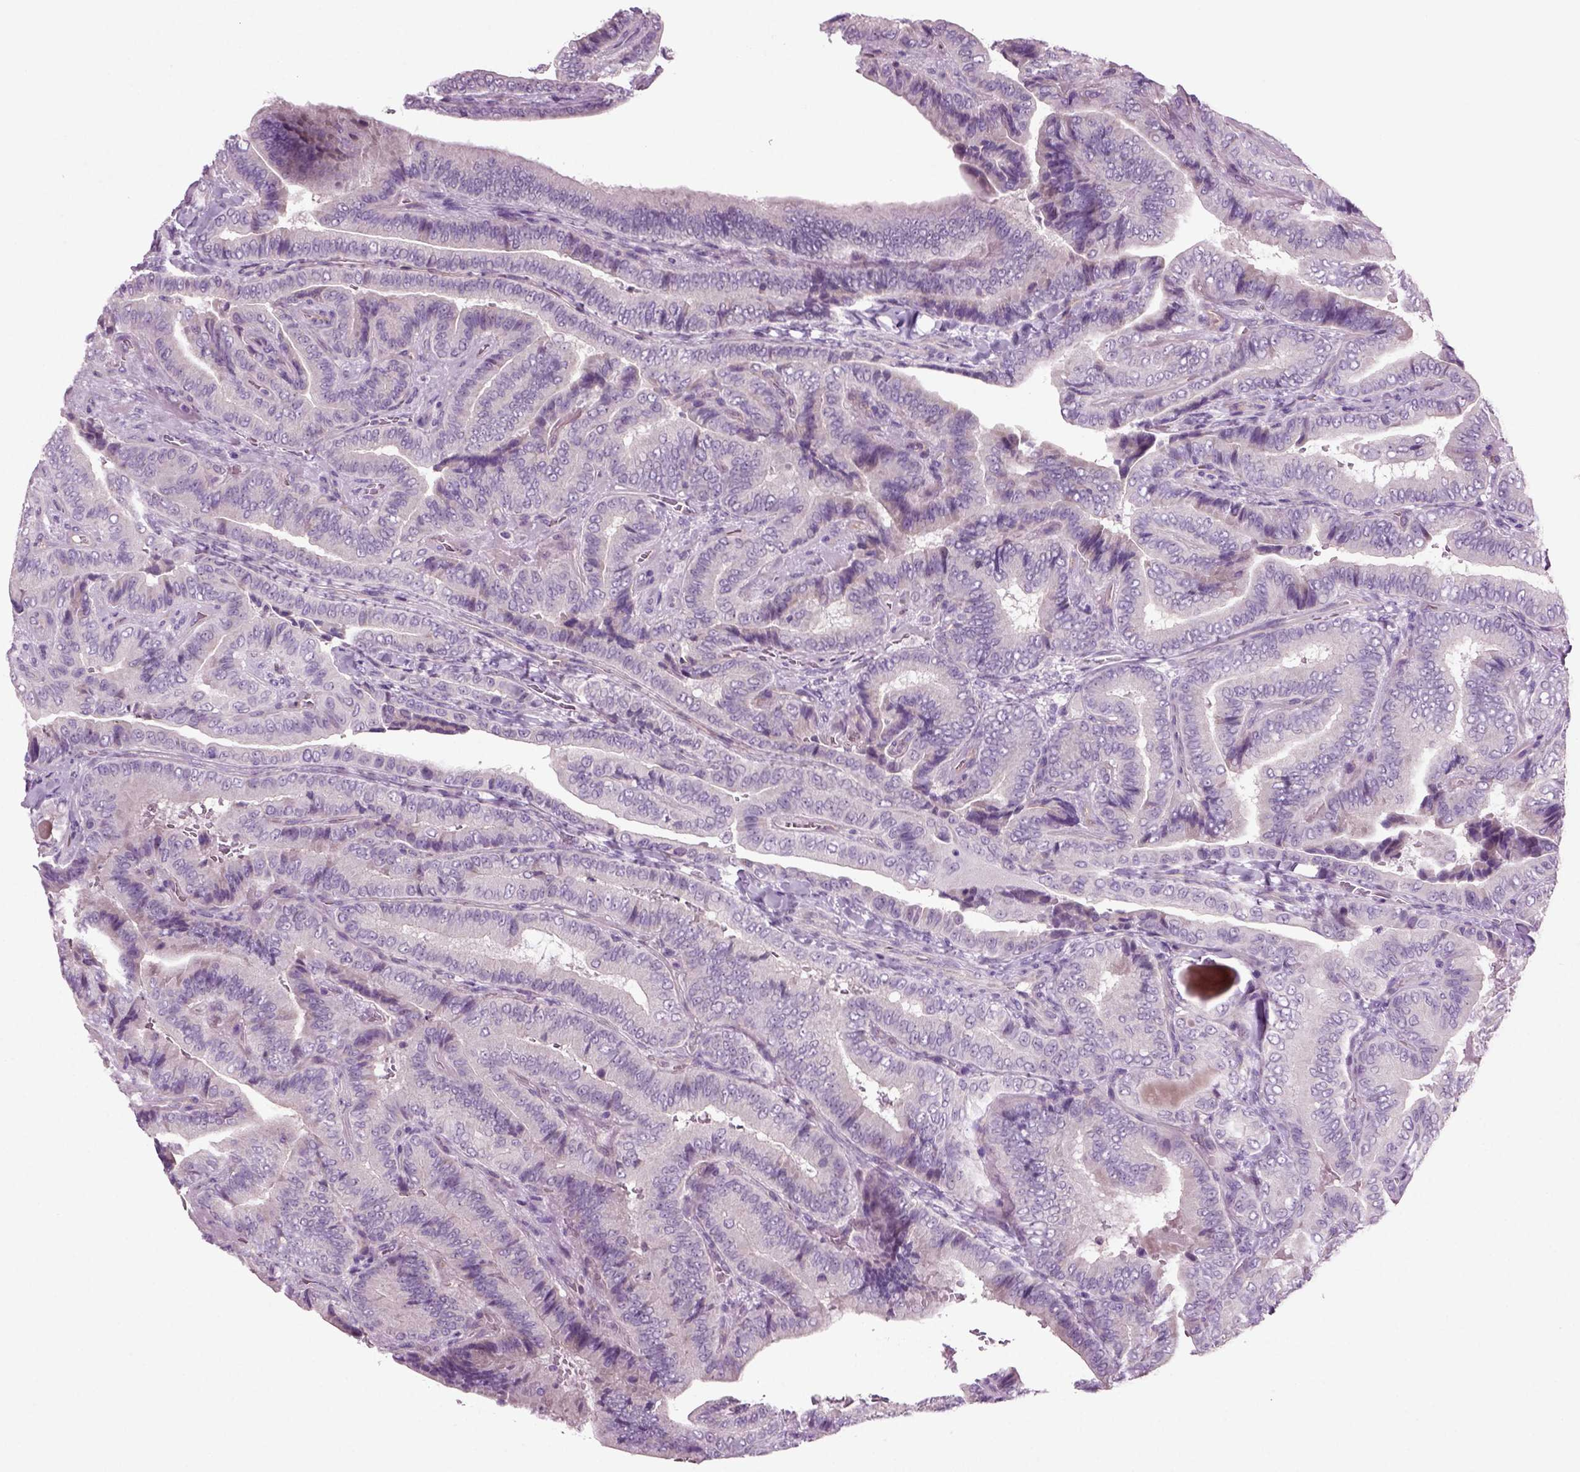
{"staining": {"intensity": "negative", "quantity": "none", "location": "none"}, "tissue": "thyroid cancer", "cell_type": "Tumor cells", "image_type": "cancer", "snomed": [{"axis": "morphology", "description": "Papillary adenocarcinoma, NOS"}, {"axis": "topography", "description": "Thyroid gland"}], "caption": "IHC micrograph of human thyroid cancer (papillary adenocarcinoma) stained for a protein (brown), which reveals no positivity in tumor cells.", "gene": "COL9A2", "patient": {"sex": "male", "age": 61}}